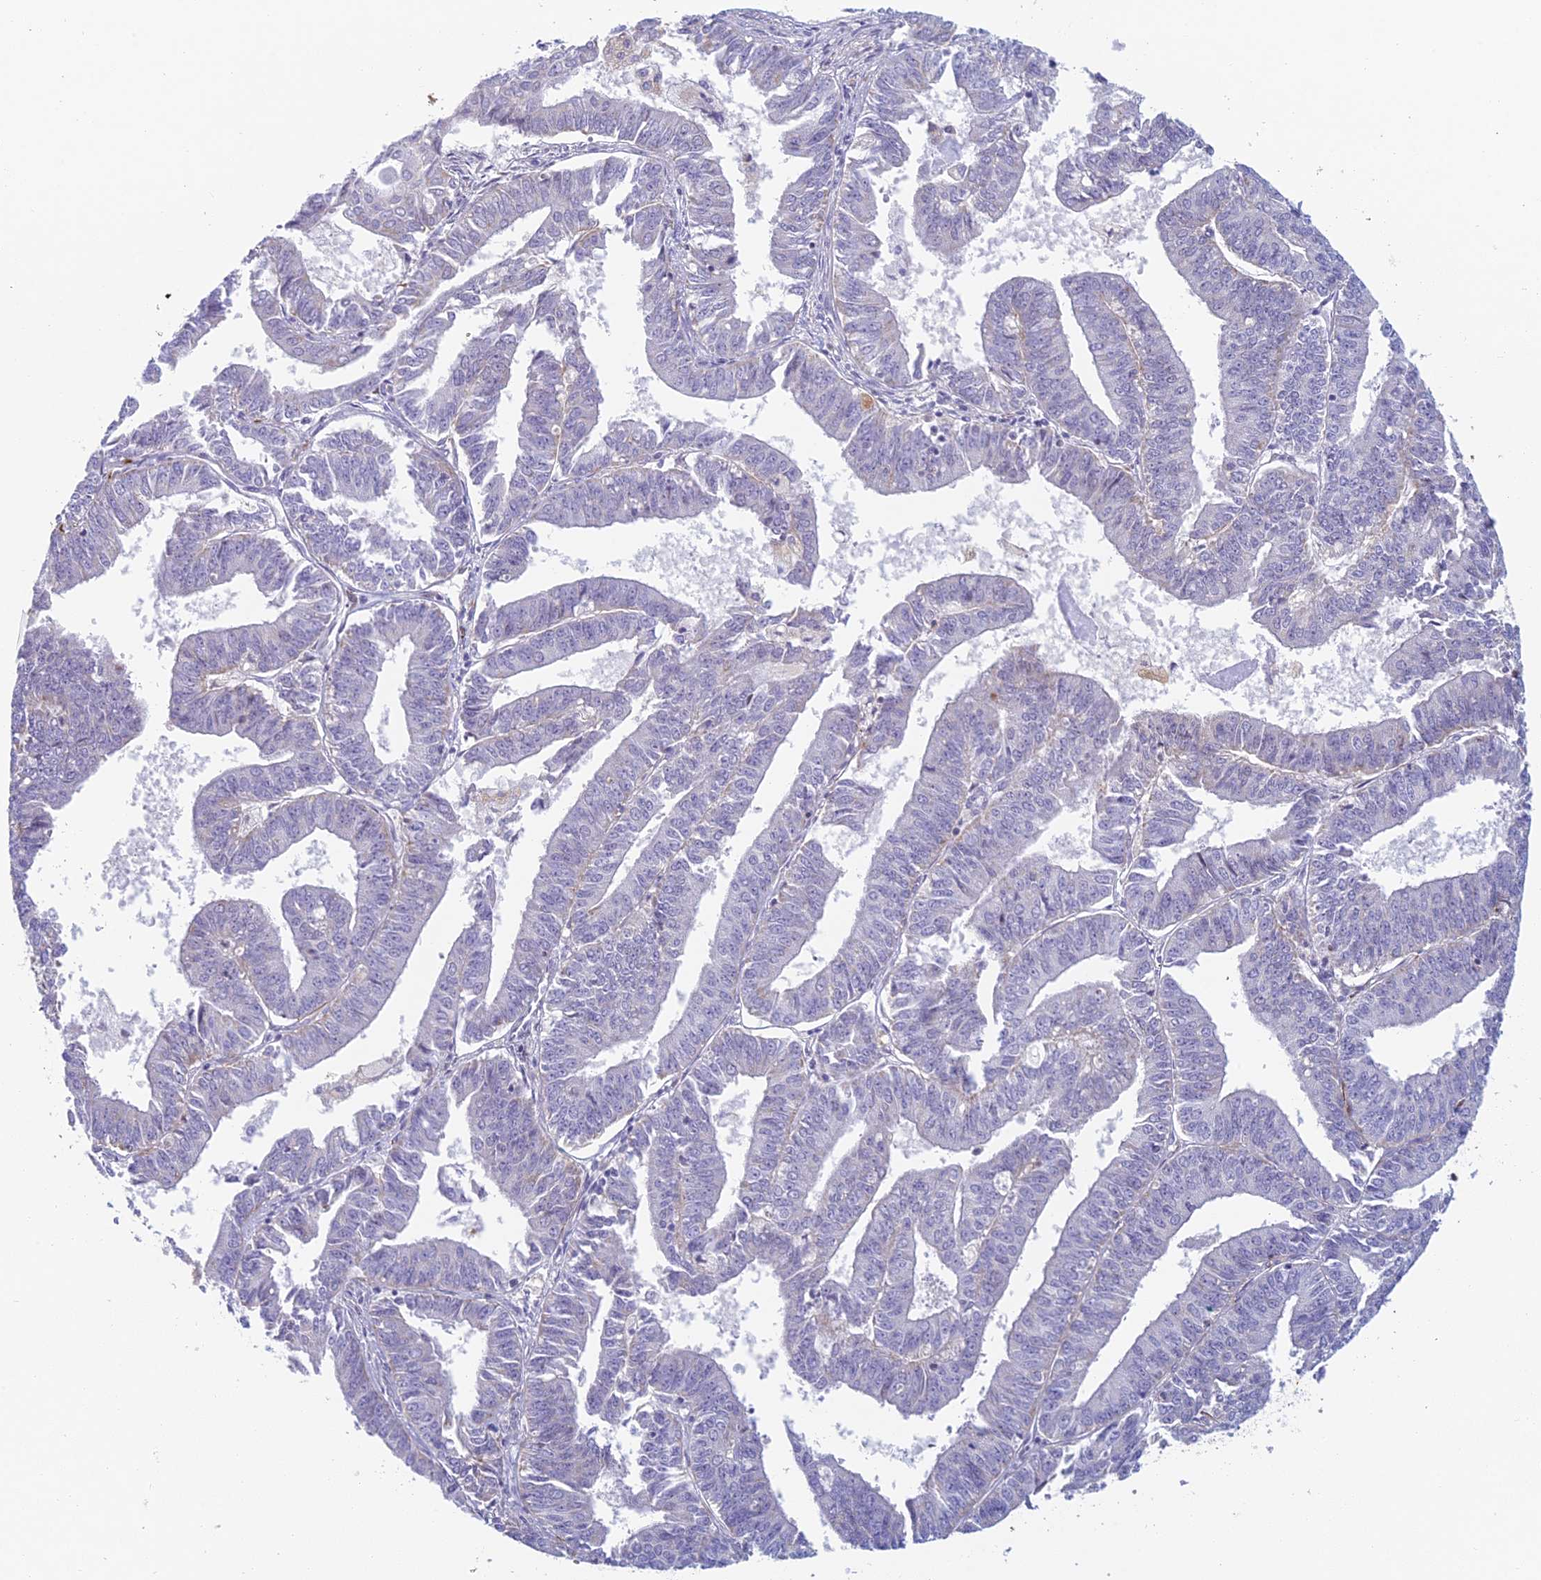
{"staining": {"intensity": "negative", "quantity": "none", "location": "none"}, "tissue": "endometrial cancer", "cell_type": "Tumor cells", "image_type": "cancer", "snomed": [{"axis": "morphology", "description": "Adenocarcinoma, NOS"}, {"axis": "topography", "description": "Endometrium"}], "caption": "IHC image of endometrial adenocarcinoma stained for a protein (brown), which demonstrates no staining in tumor cells.", "gene": "FERD3L", "patient": {"sex": "female", "age": 73}}